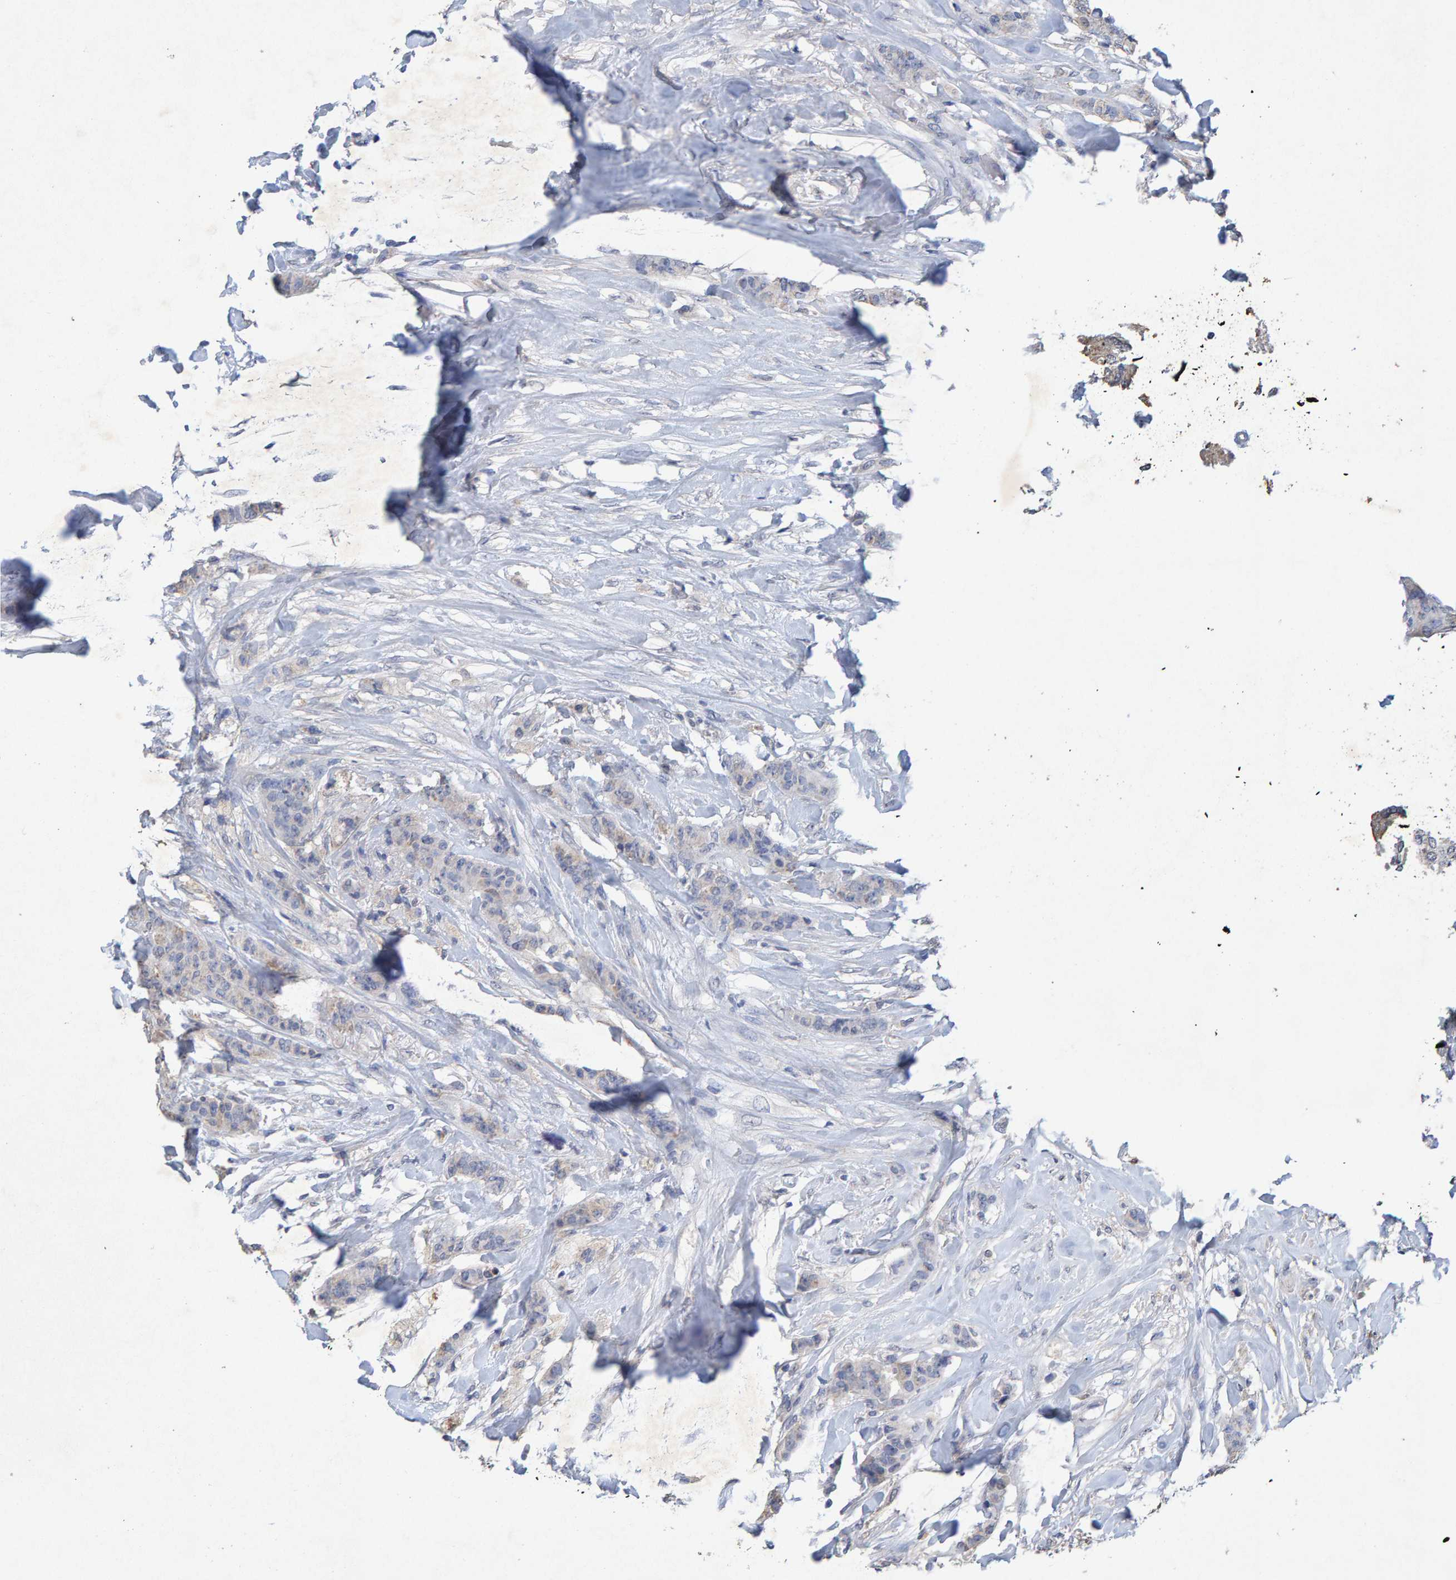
{"staining": {"intensity": "weak", "quantity": "<25%", "location": "cytoplasmic/membranous"}, "tissue": "breast cancer", "cell_type": "Tumor cells", "image_type": "cancer", "snomed": [{"axis": "morphology", "description": "Normal tissue, NOS"}, {"axis": "morphology", "description": "Duct carcinoma"}, {"axis": "topography", "description": "Breast"}], "caption": "This is an immunohistochemistry micrograph of breast infiltrating ductal carcinoma. There is no positivity in tumor cells.", "gene": "CTH", "patient": {"sex": "female", "age": 40}}